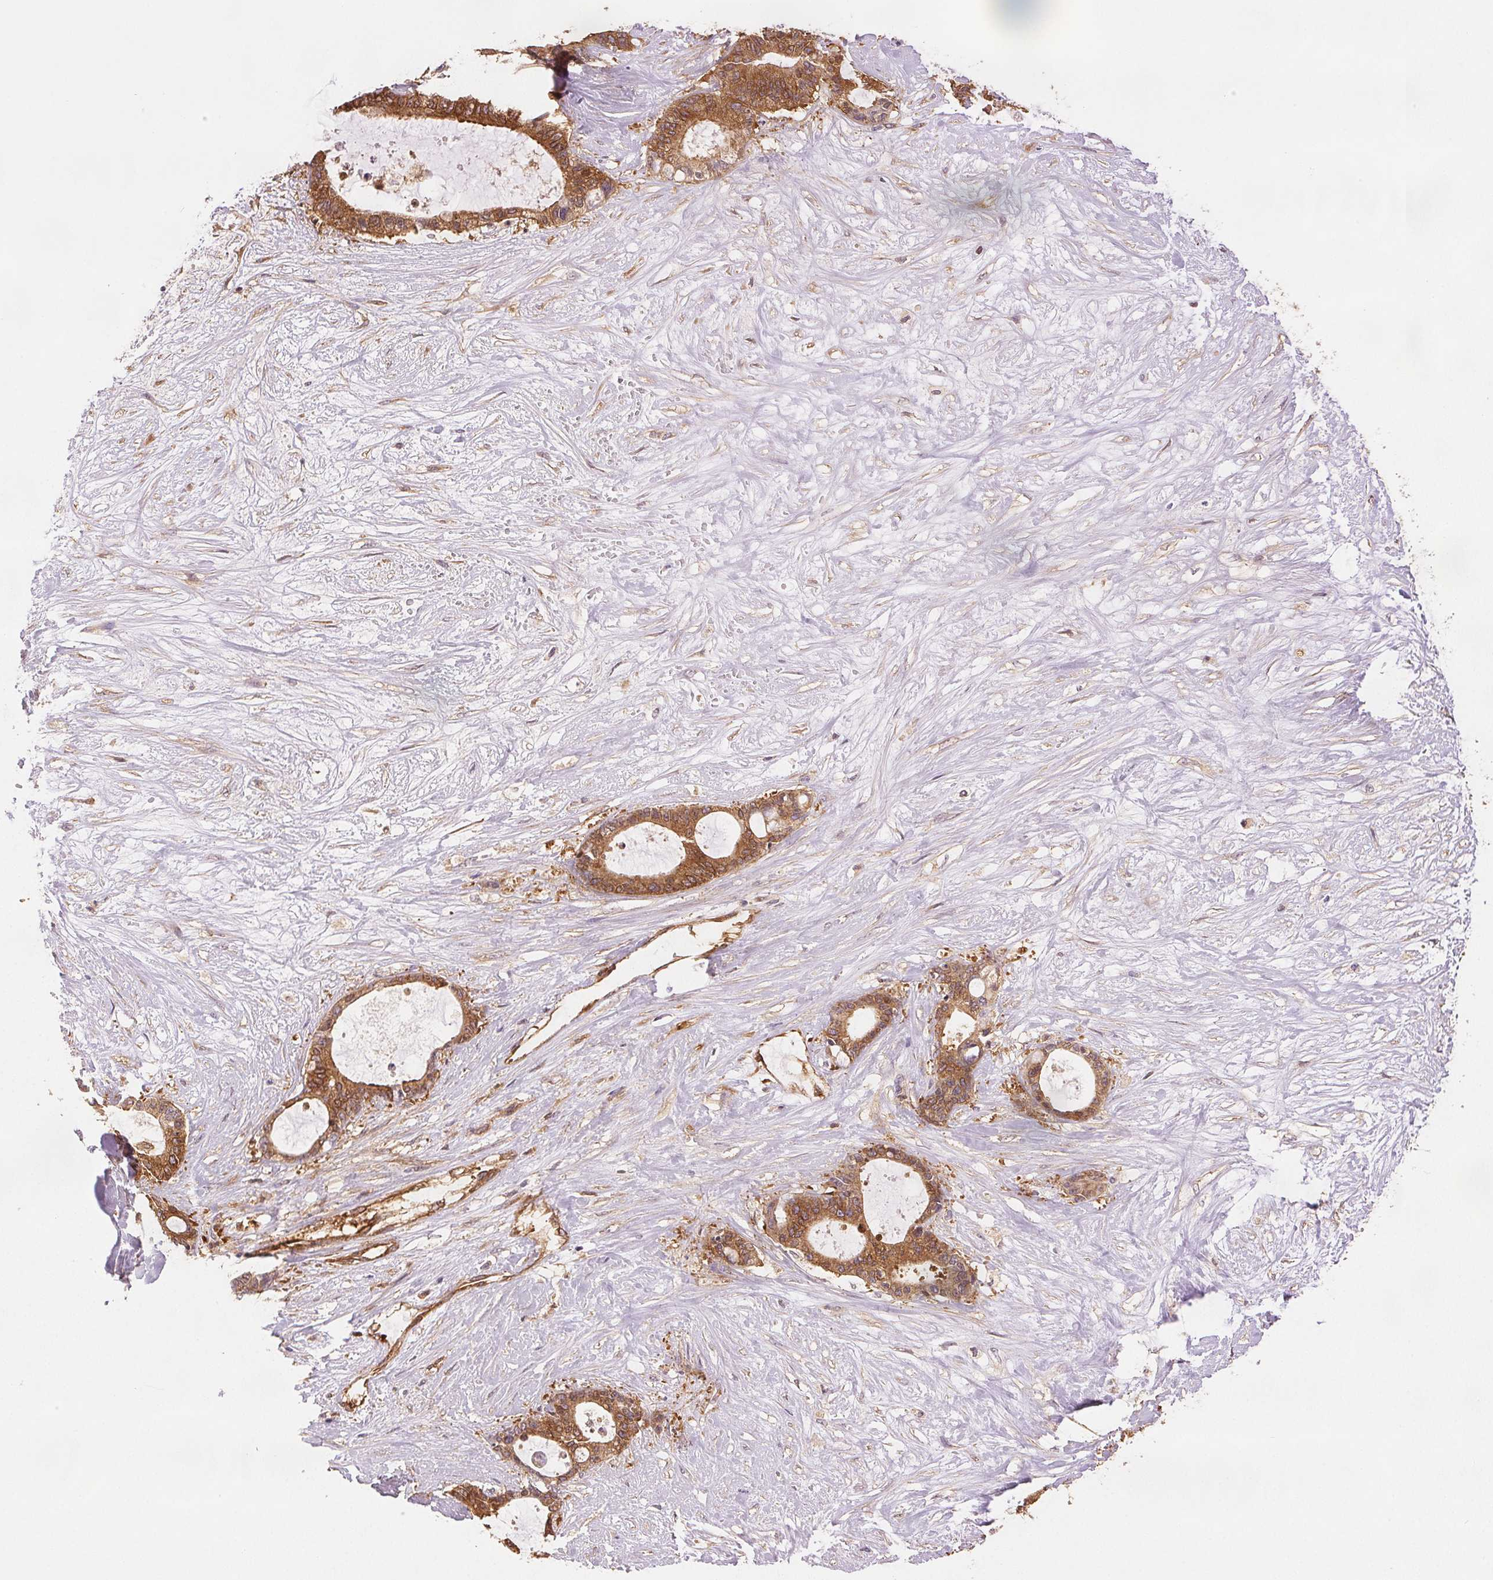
{"staining": {"intensity": "moderate", "quantity": ">75%", "location": "cytoplasmic/membranous"}, "tissue": "liver cancer", "cell_type": "Tumor cells", "image_type": "cancer", "snomed": [{"axis": "morphology", "description": "Normal tissue, NOS"}, {"axis": "morphology", "description": "Cholangiocarcinoma"}, {"axis": "topography", "description": "Liver"}, {"axis": "topography", "description": "Peripheral nerve tissue"}], "caption": "A brown stain labels moderate cytoplasmic/membranous expression of a protein in cholangiocarcinoma (liver) tumor cells.", "gene": "DIAPH2", "patient": {"sex": "female", "age": 73}}